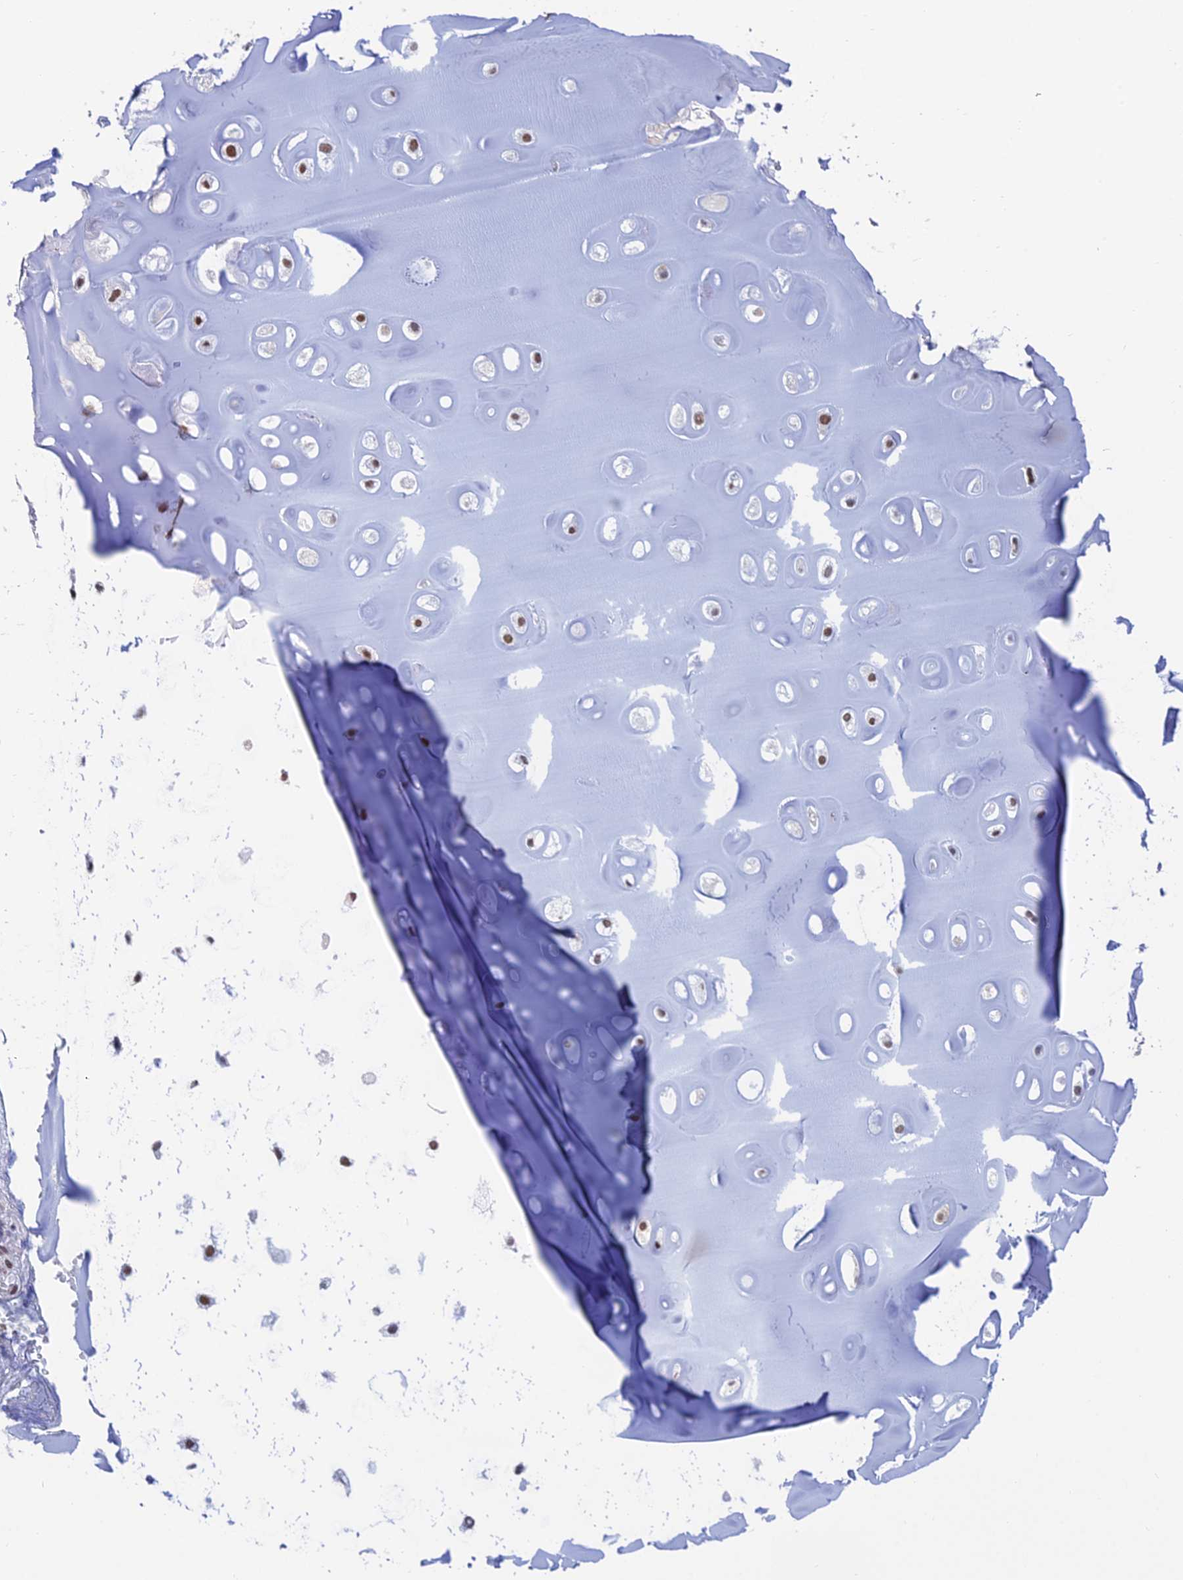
{"staining": {"intensity": "weak", "quantity": ">75%", "location": "nuclear"}, "tissue": "adipose tissue", "cell_type": "Adipocytes", "image_type": "normal", "snomed": [{"axis": "morphology", "description": "Normal tissue, NOS"}, {"axis": "morphology", "description": "Basal cell carcinoma"}, {"axis": "topography", "description": "Cartilage tissue"}, {"axis": "topography", "description": "Nasopharynx"}, {"axis": "topography", "description": "Oral tissue"}], "caption": "This photomicrograph shows immunohistochemistry staining of benign adipose tissue, with low weak nuclear expression in approximately >75% of adipocytes.", "gene": "NABP2", "patient": {"sex": "female", "age": 77}}